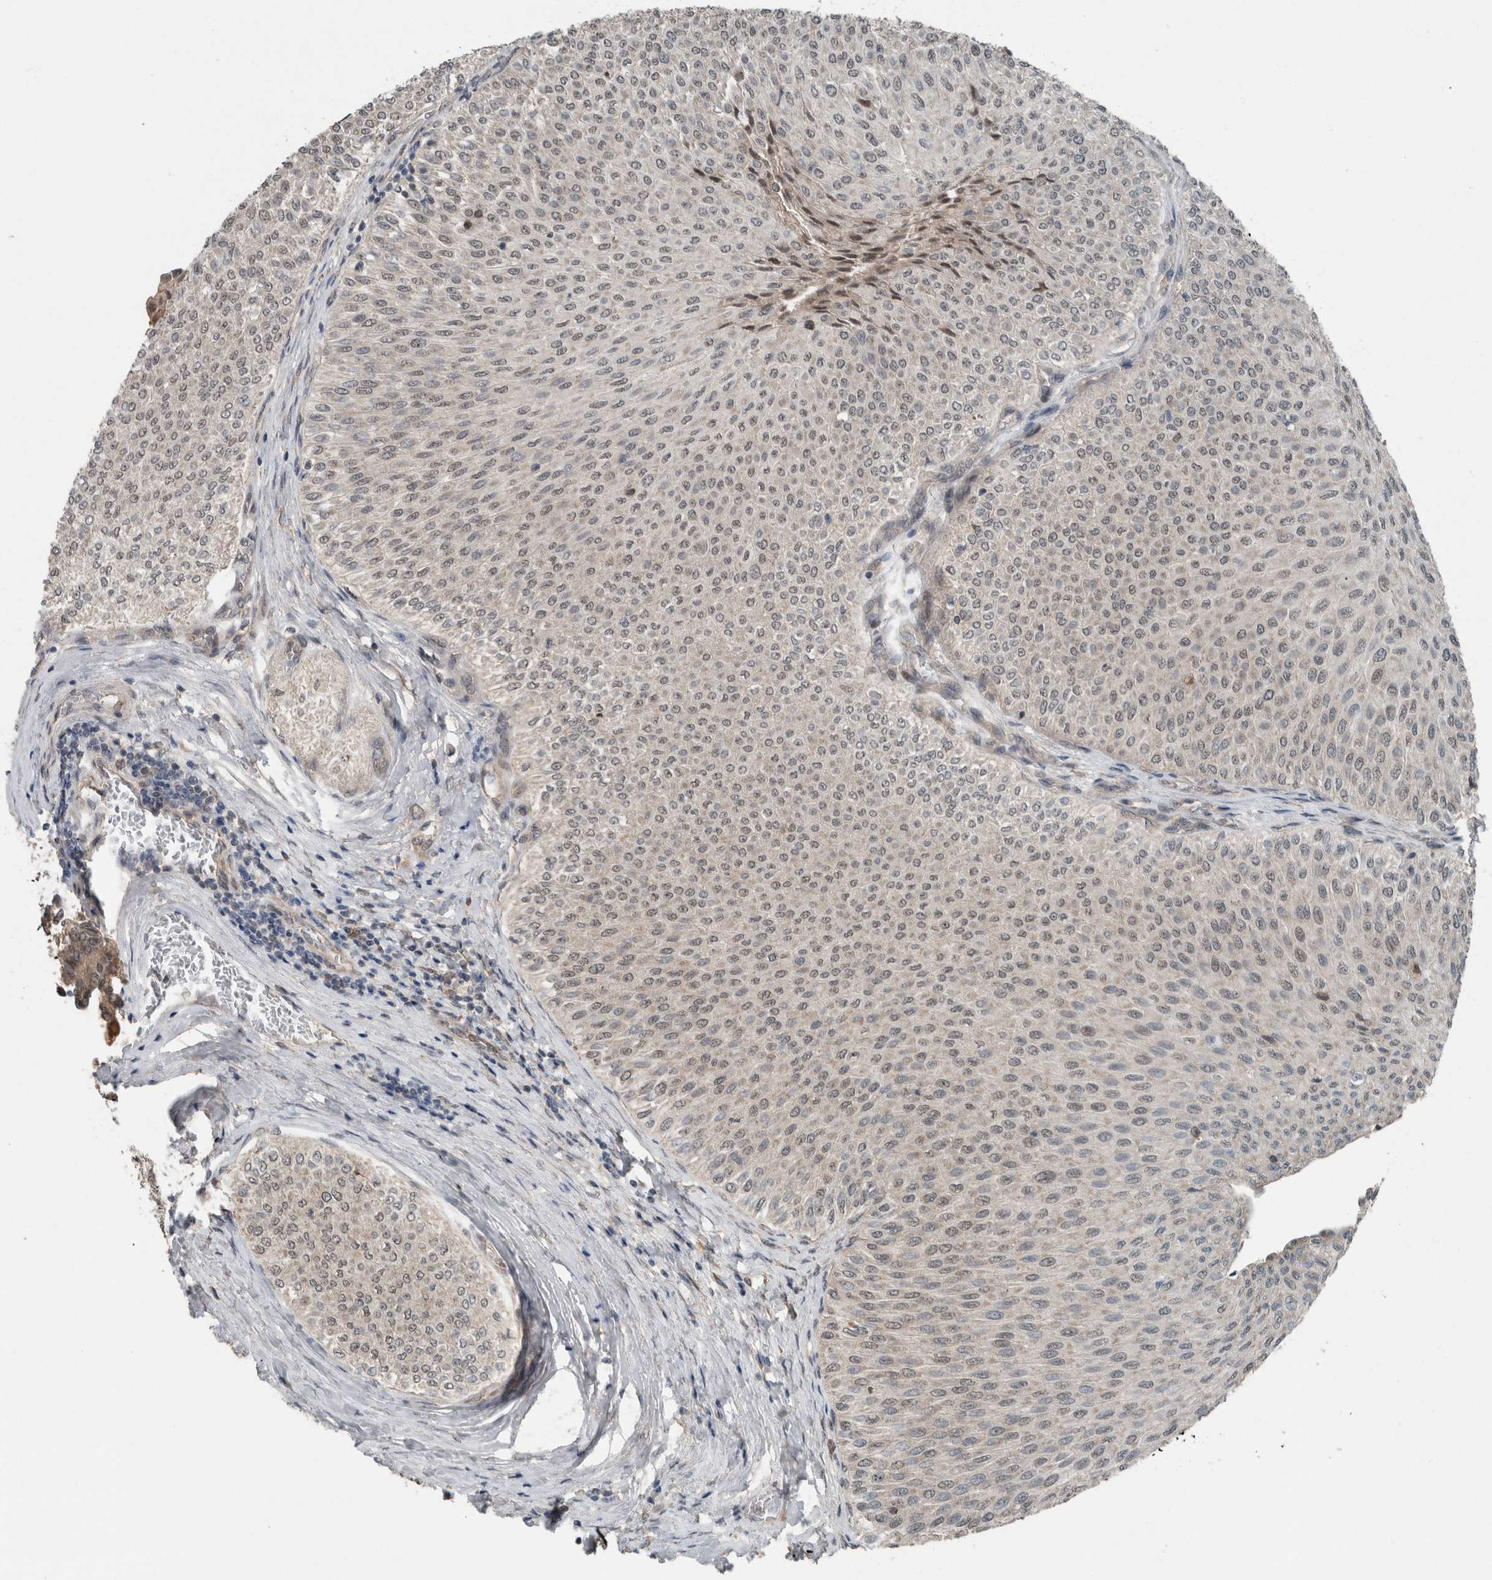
{"staining": {"intensity": "weak", "quantity": ">75%", "location": "nuclear"}, "tissue": "urothelial cancer", "cell_type": "Tumor cells", "image_type": "cancer", "snomed": [{"axis": "morphology", "description": "Urothelial carcinoma, Low grade"}, {"axis": "topography", "description": "Urinary bladder"}], "caption": "An immunohistochemistry (IHC) image of tumor tissue is shown. Protein staining in brown highlights weak nuclear positivity in urothelial cancer within tumor cells.", "gene": "MYO1E", "patient": {"sex": "male", "age": 78}}